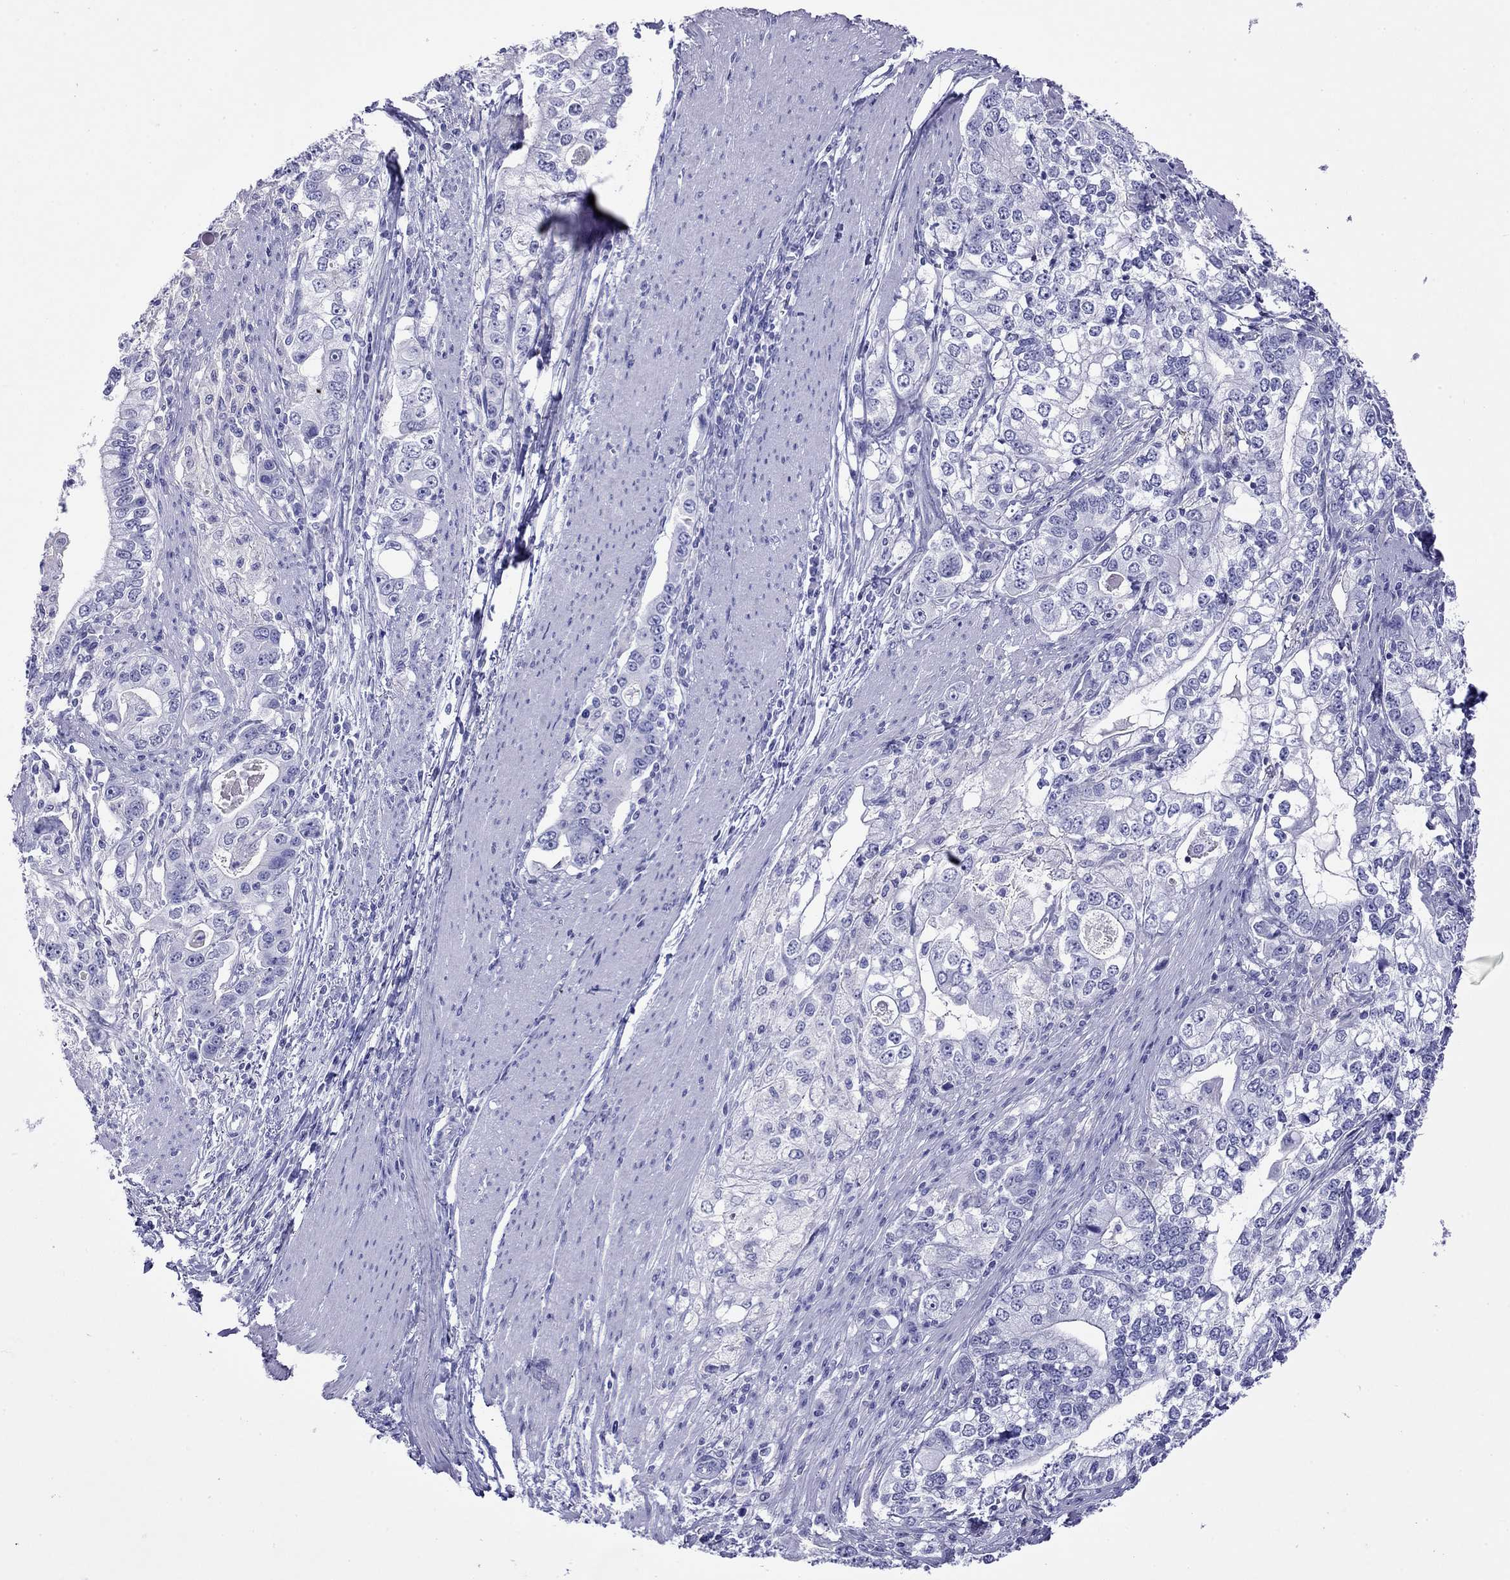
{"staining": {"intensity": "negative", "quantity": "none", "location": "none"}, "tissue": "stomach cancer", "cell_type": "Tumor cells", "image_type": "cancer", "snomed": [{"axis": "morphology", "description": "Adenocarcinoma, NOS"}, {"axis": "topography", "description": "Stomach, lower"}], "caption": "High power microscopy image of an immunohistochemistry micrograph of stomach cancer (adenocarcinoma), revealing no significant positivity in tumor cells.", "gene": "SLC30A8", "patient": {"sex": "female", "age": 72}}